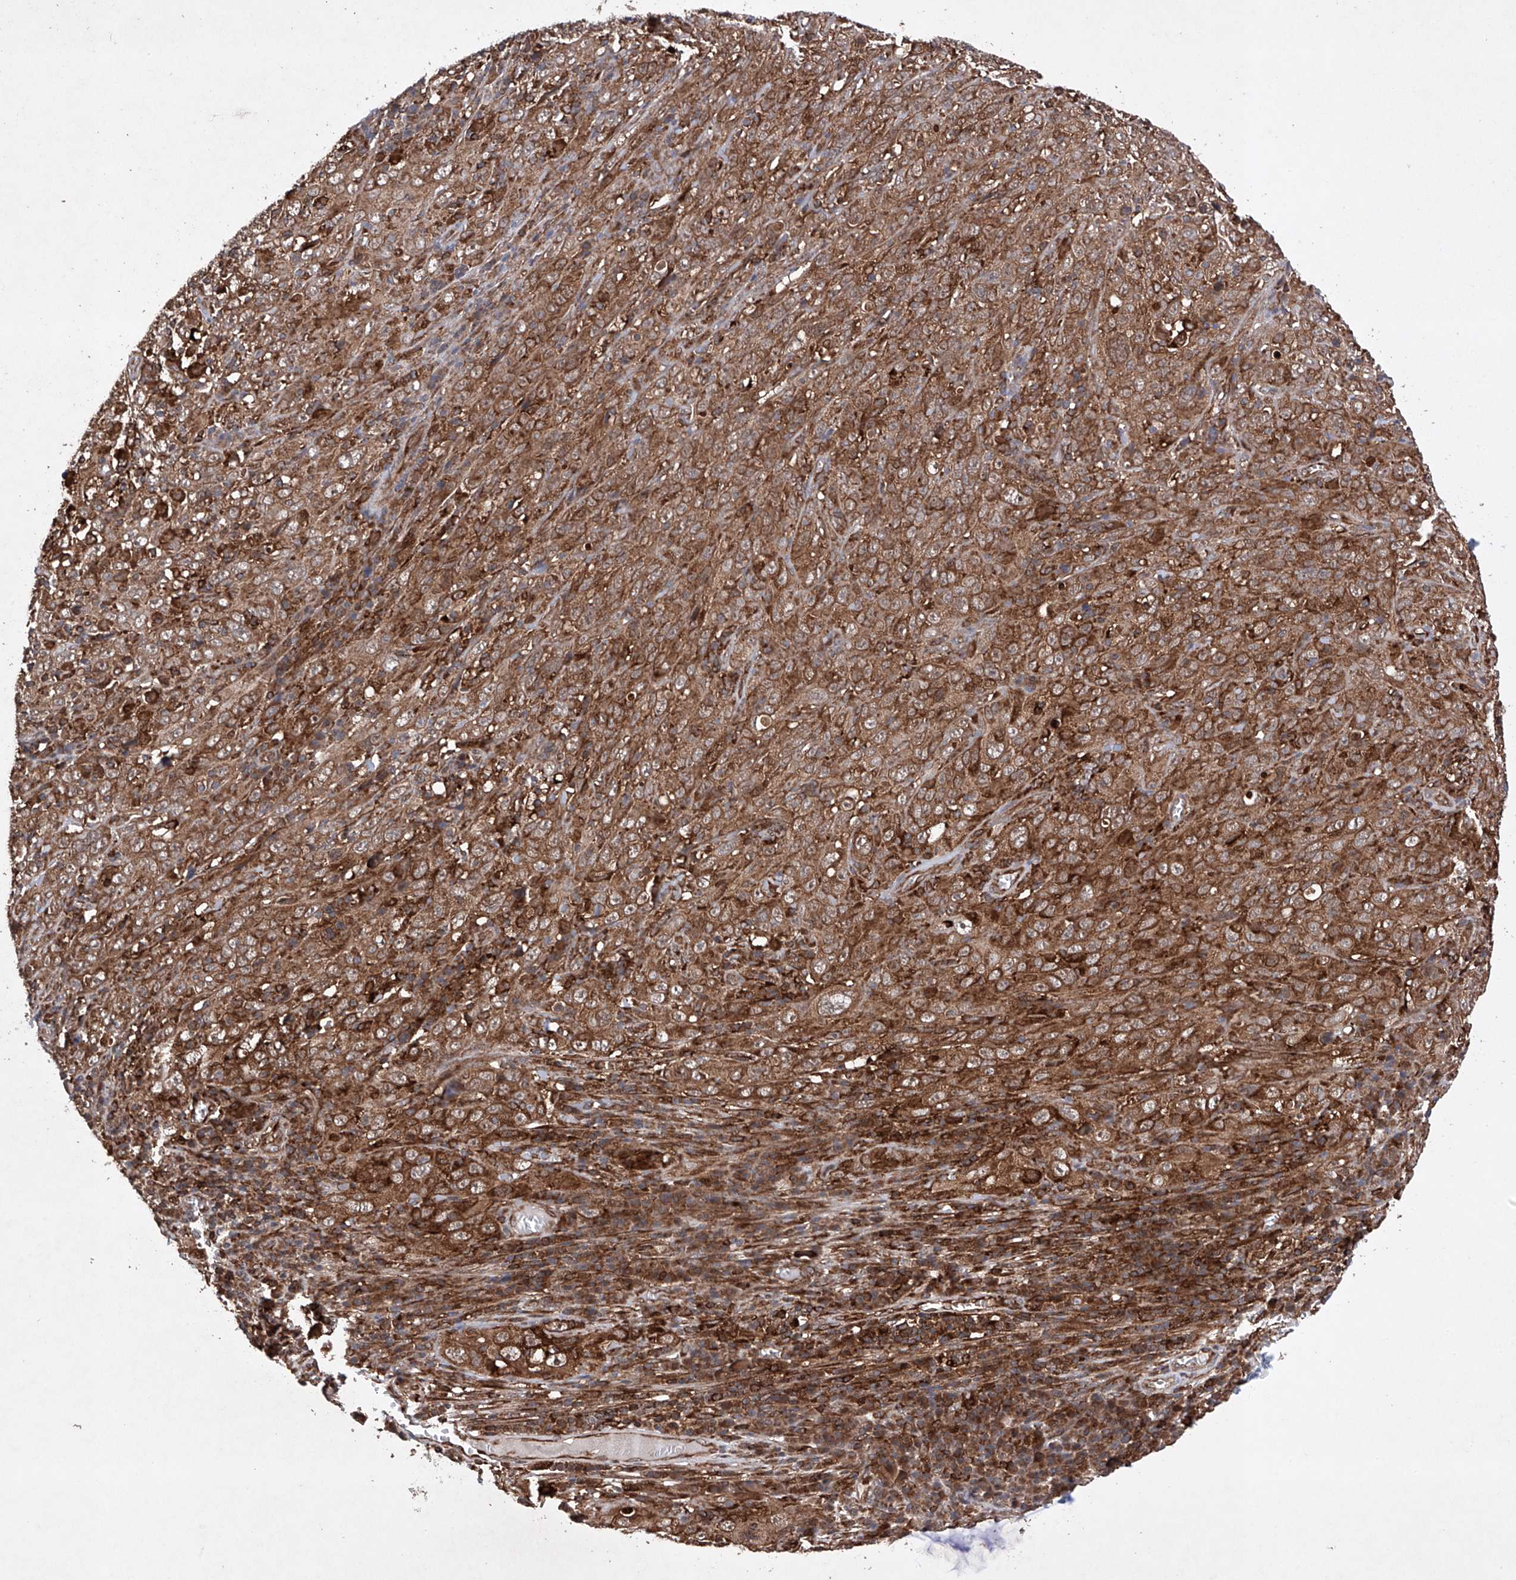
{"staining": {"intensity": "moderate", "quantity": ">75%", "location": "cytoplasmic/membranous"}, "tissue": "cervical cancer", "cell_type": "Tumor cells", "image_type": "cancer", "snomed": [{"axis": "morphology", "description": "Squamous cell carcinoma, NOS"}, {"axis": "topography", "description": "Cervix"}], "caption": "A micrograph of human cervical cancer (squamous cell carcinoma) stained for a protein reveals moderate cytoplasmic/membranous brown staining in tumor cells.", "gene": "TIMM23", "patient": {"sex": "female", "age": 46}}